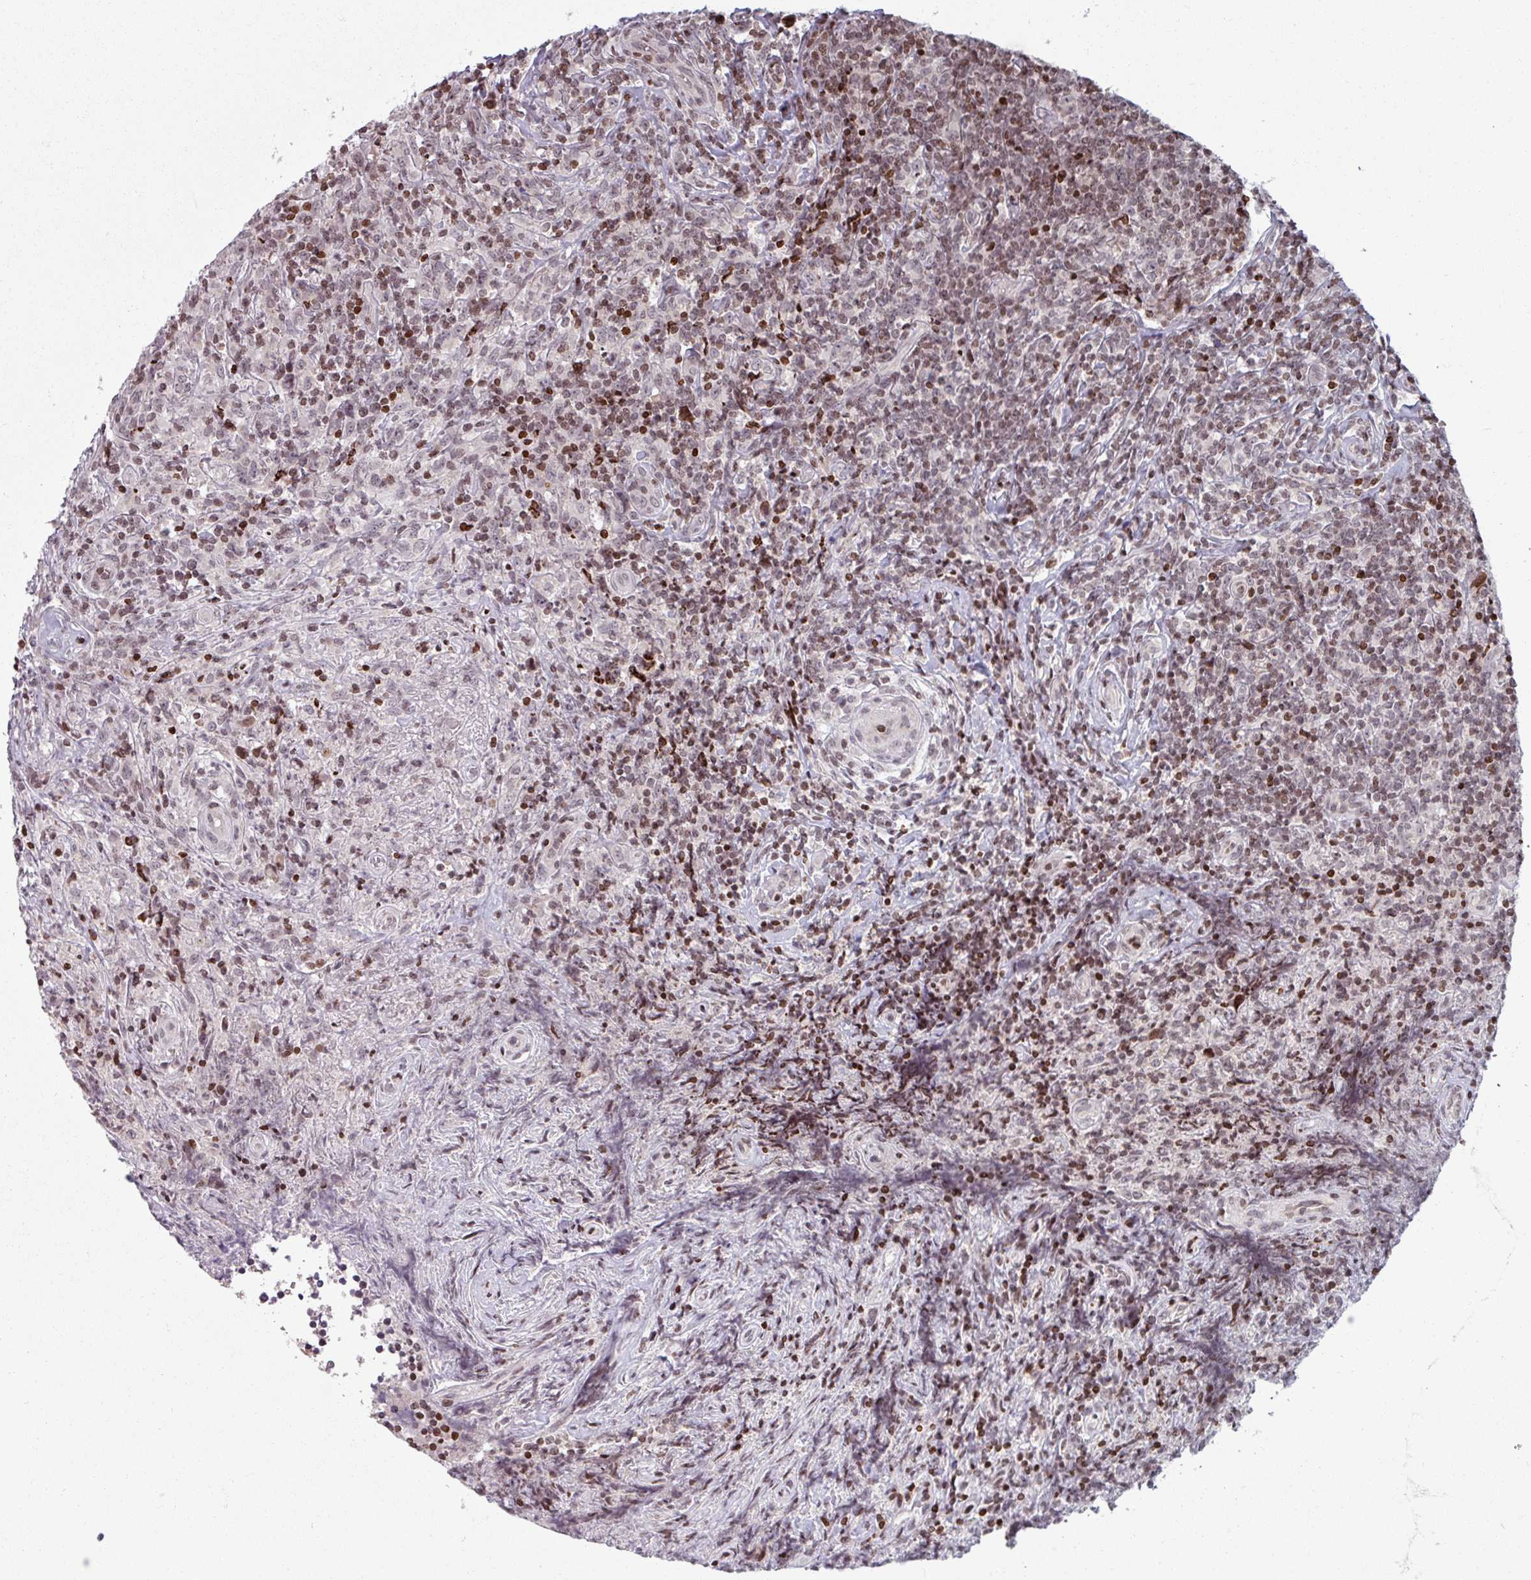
{"staining": {"intensity": "moderate", "quantity": ">75%", "location": "nuclear"}, "tissue": "lymphoma", "cell_type": "Tumor cells", "image_type": "cancer", "snomed": [{"axis": "morphology", "description": "Hodgkin's disease, NOS"}, {"axis": "topography", "description": "Lymph node"}], "caption": "Moderate nuclear positivity is present in approximately >75% of tumor cells in lymphoma.", "gene": "NCOR1", "patient": {"sex": "female", "age": 18}}